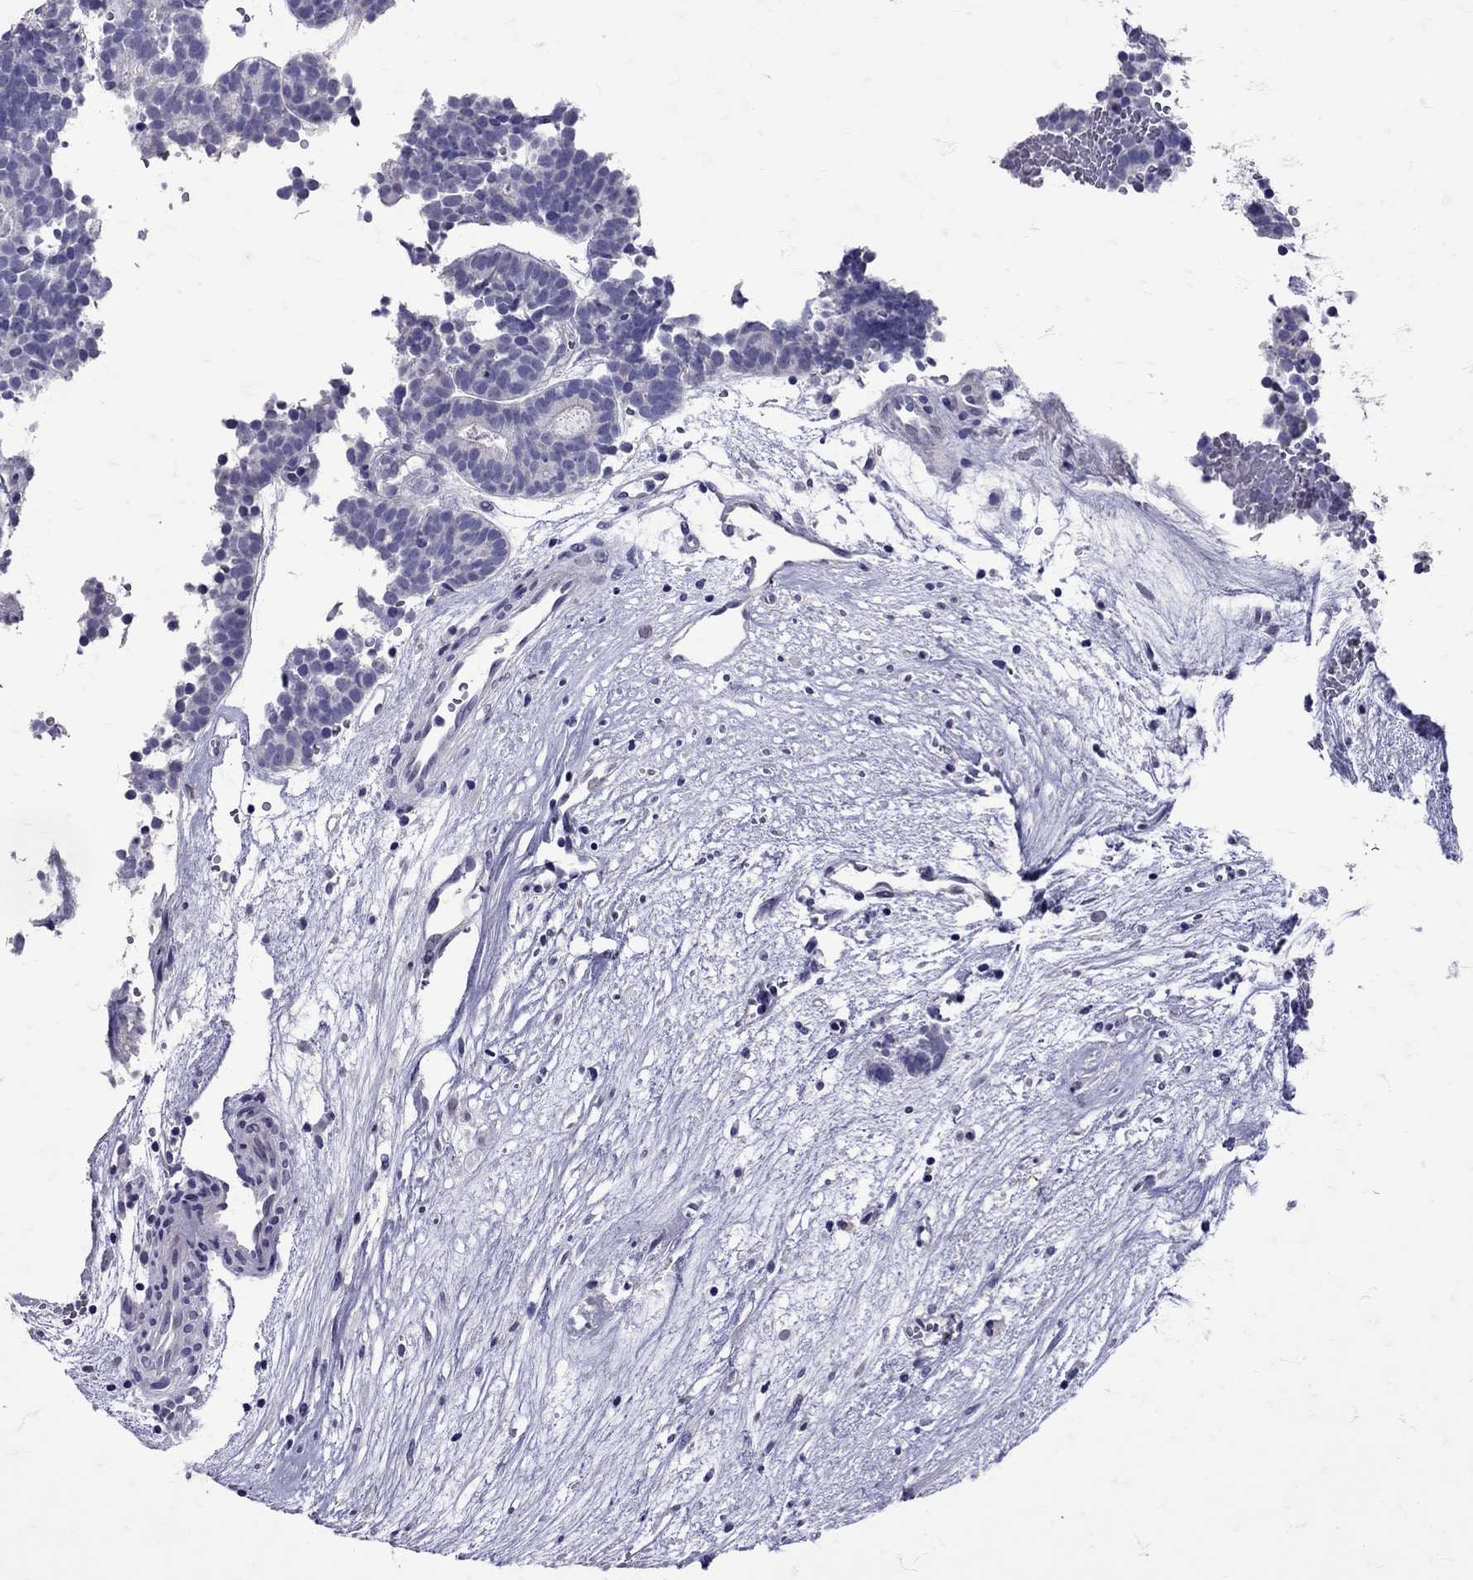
{"staining": {"intensity": "negative", "quantity": "none", "location": "none"}, "tissue": "head and neck cancer", "cell_type": "Tumor cells", "image_type": "cancer", "snomed": [{"axis": "morphology", "description": "Adenocarcinoma, NOS"}, {"axis": "topography", "description": "Head-Neck"}], "caption": "Immunohistochemical staining of human head and neck adenocarcinoma shows no significant expression in tumor cells.", "gene": "SST", "patient": {"sex": "female", "age": 81}}